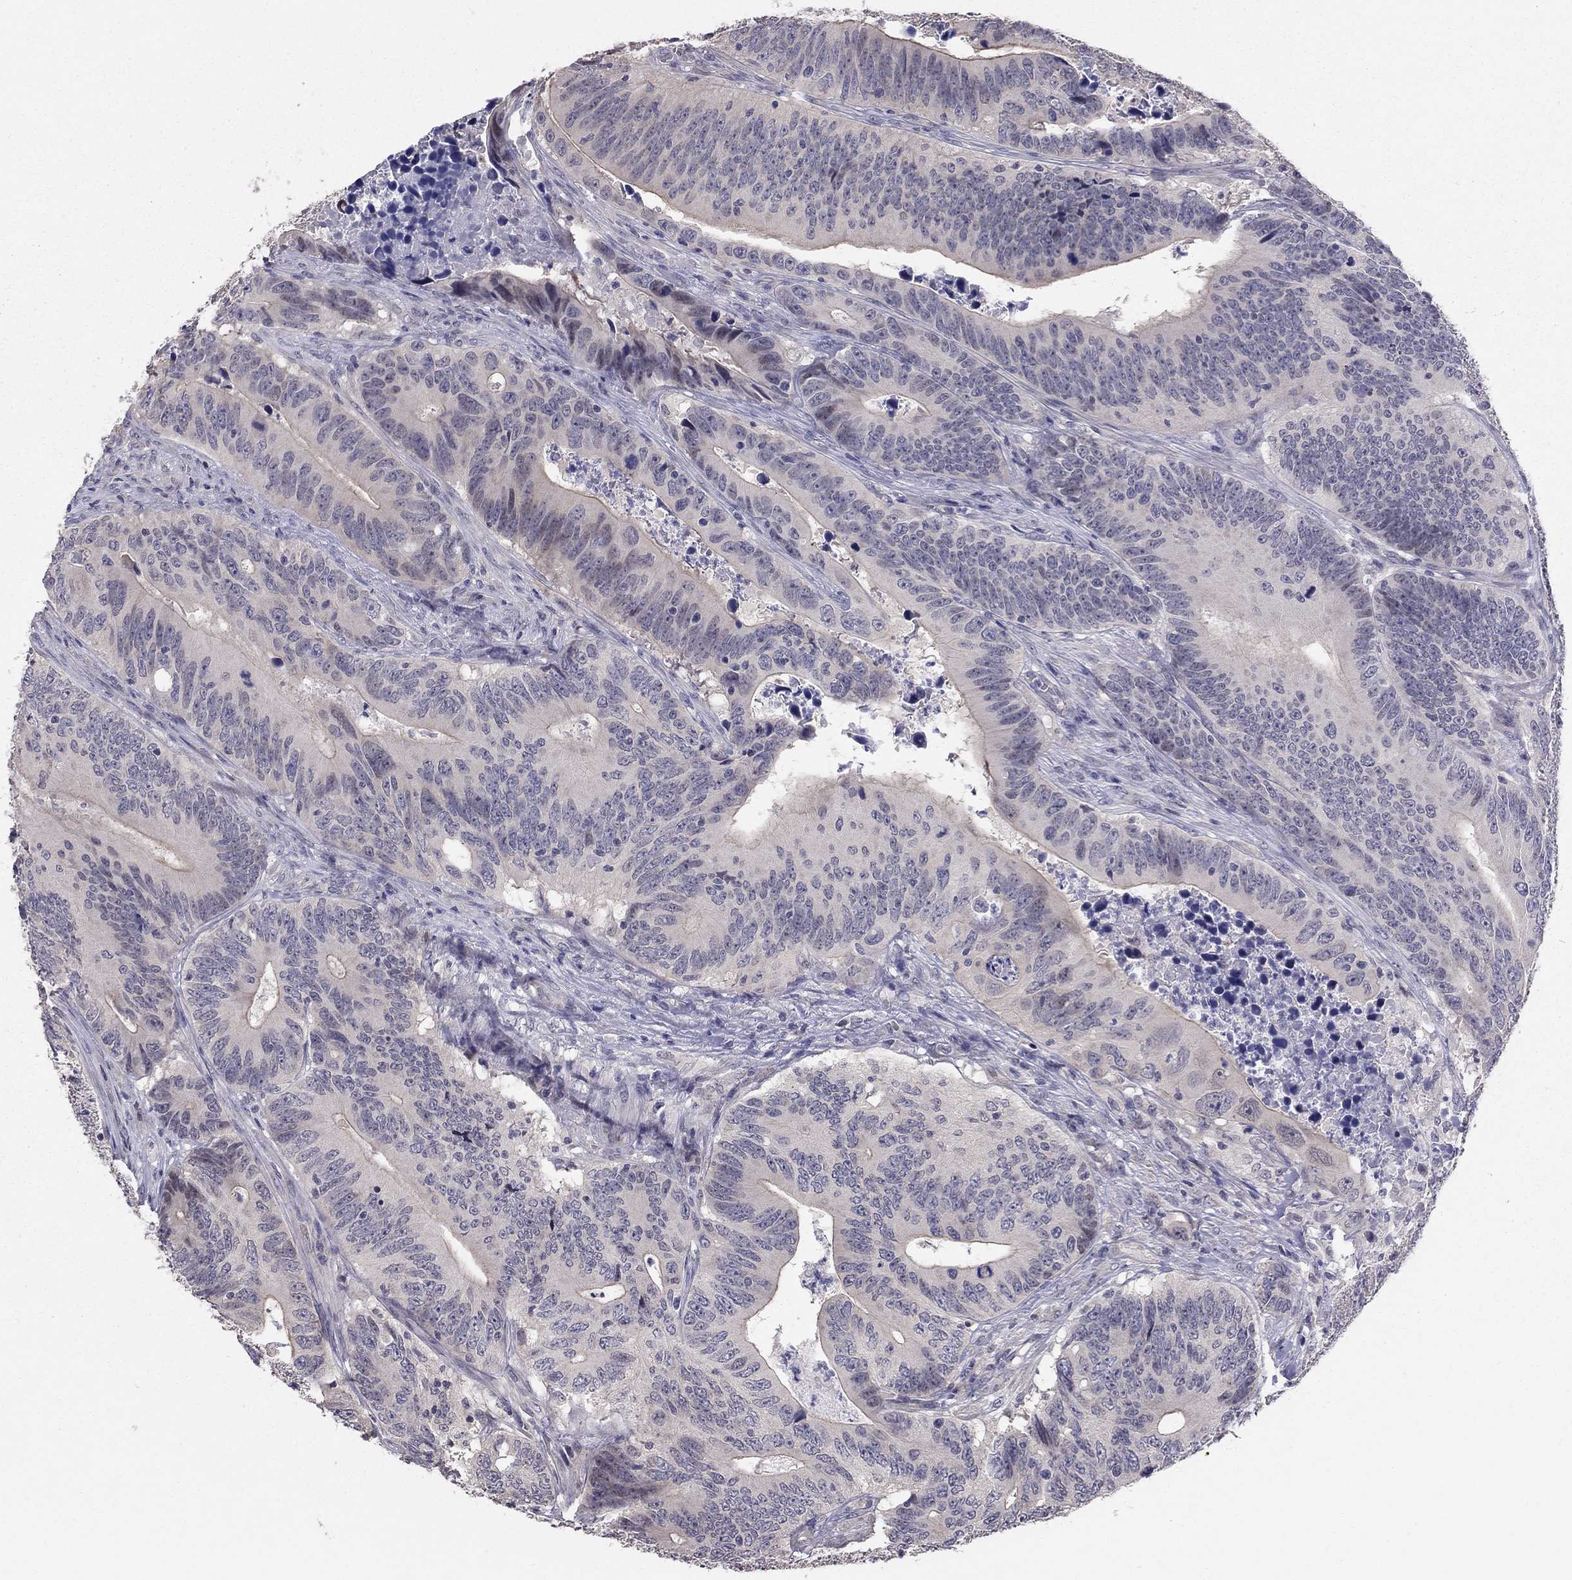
{"staining": {"intensity": "negative", "quantity": "none", "location": "none"}, "tissue": "colorectal cancer", "cell_type": "Tumor cells", "image_type": "cancer", "snomed": [{"axis": "morphology", "description": "Adenocarcinoma, NOS"}, {"axis": "topography", "description": "Colon"}], "caption": "High power microscopy image of an immunohistochemistry micrograph of adenocarcinoma (colorectal), revealing no significant positivity in tumor cells.", "gene": "HSF2BP", "patient": {"sex": "female", "age": 90}}